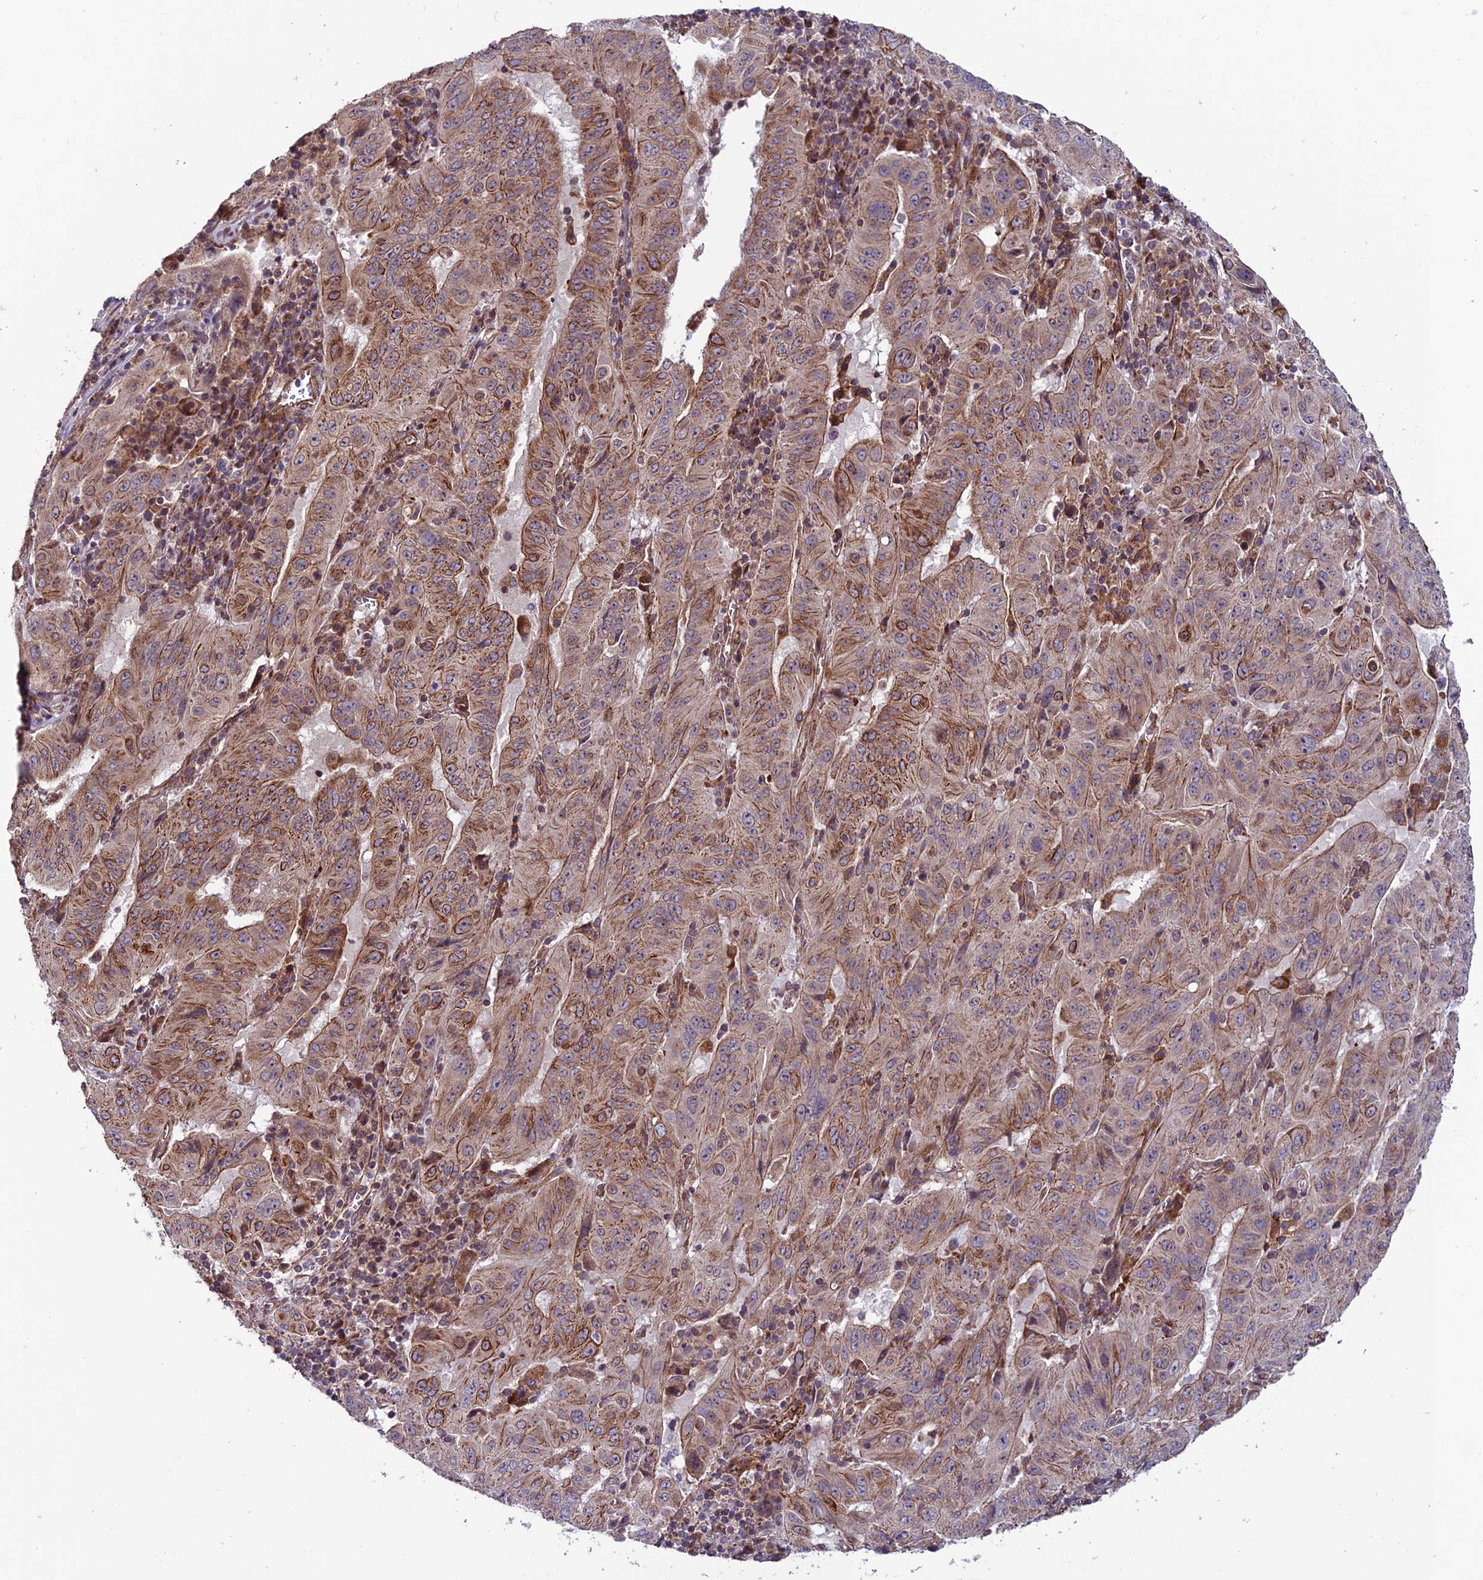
{"staining": {"intensity": "moderate", "quantity": "25%-75%", "location": "cytoplasmic/membranous"}, "tissue": "pancreatic cancer", "cell_type": "Tumor cells", "image_type": "cancer", "snomed": [{"axis": "morphology", "description": "Adenocarcinoma, NOS"}, {"axis": "topography", "description": "Pancreas"}], "caption": "Pancreatic cancer was stained to show a protein in brown. There is medium levels of moderate cytoplasmic/membranous staining in about 25%-75% of tumor cells.", "gene": "TNIP3", "patient": {"sex": "male", "age": 63}}